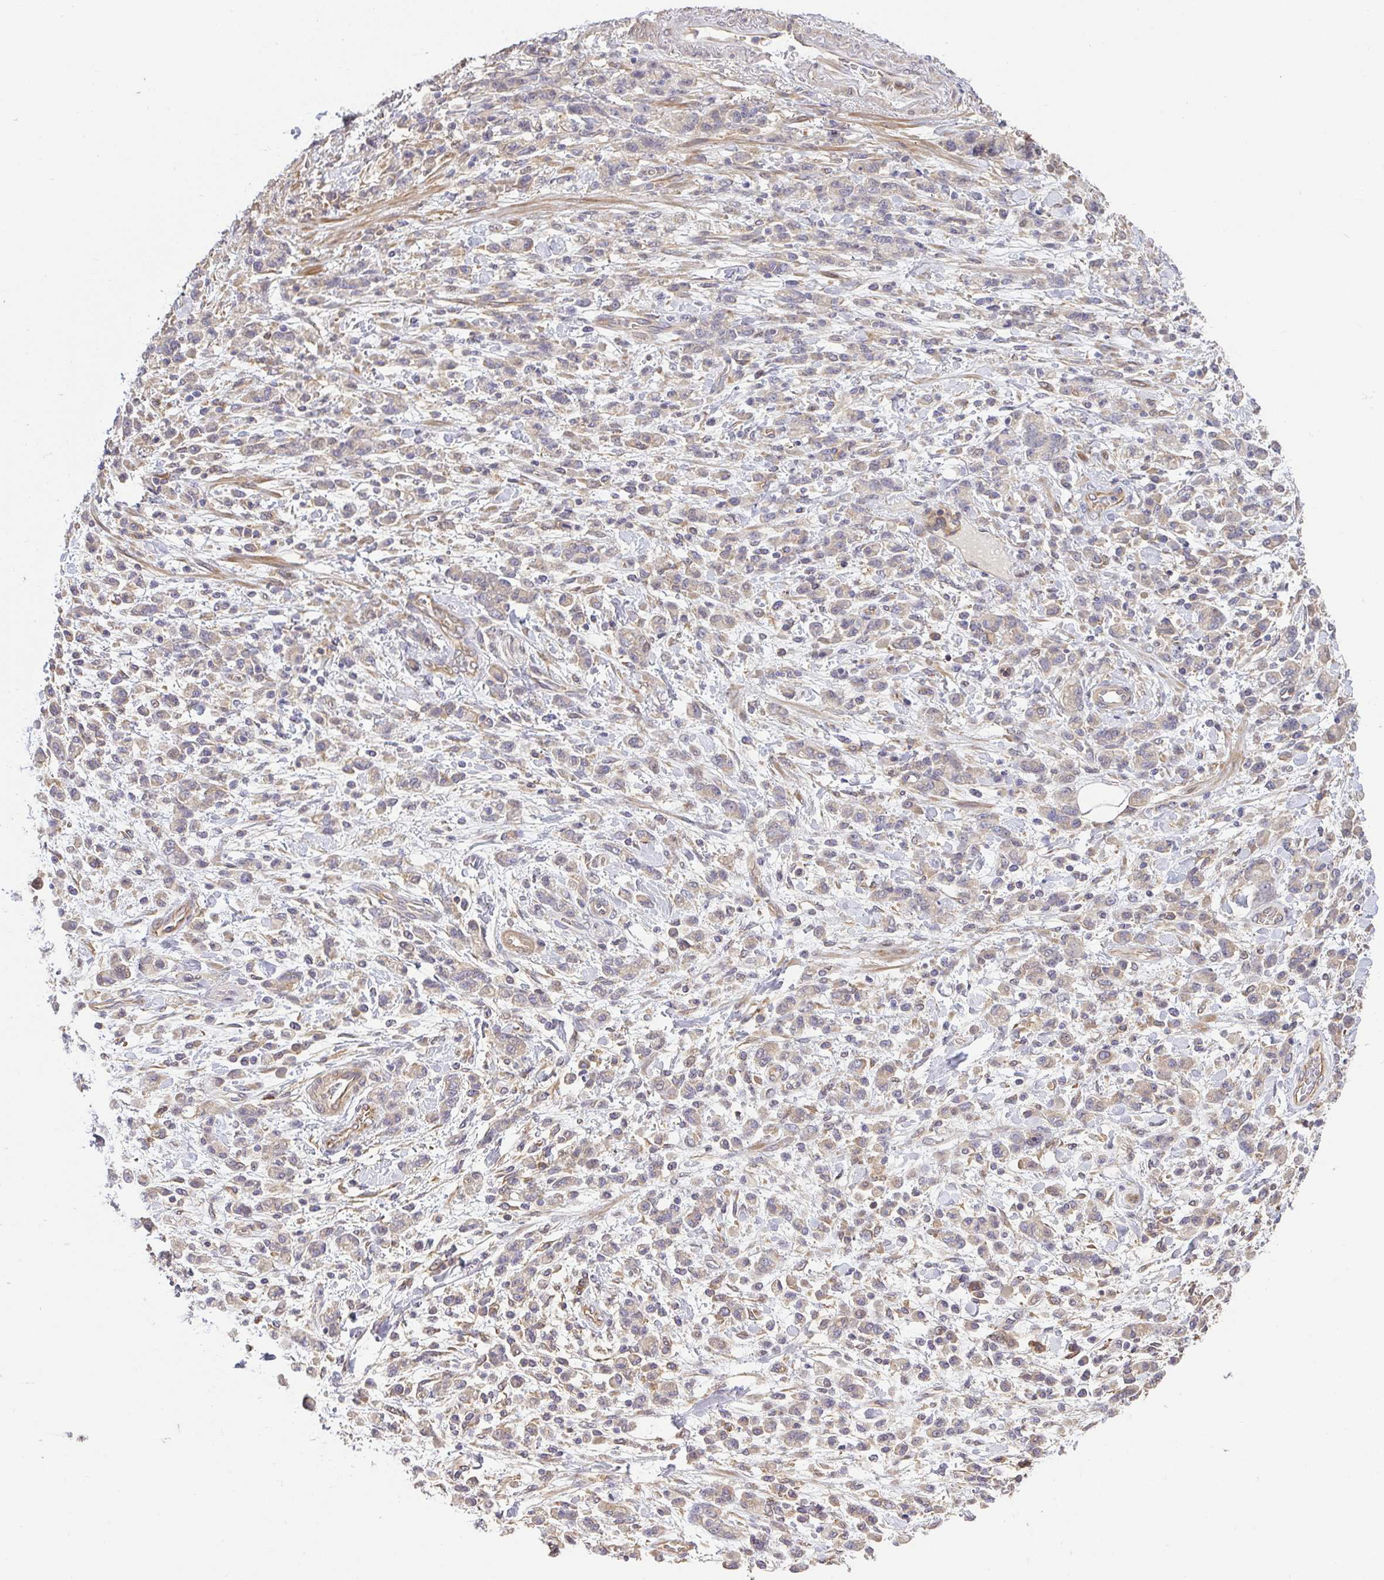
{"staining": {"intensity": "weak", "quantity": "25%-75%", "location": "cytoplasmic/membranous"}, "tissue": "stomach cancer", "cell_type": "Tumor cells", "image_type": "cancer", "snomed": [{"axis": "morphology", "description": "Adenocarcinoma, NOS"}, {"axis": "topography", "description": "Stomach"}], "caption": "Weak cytoplasmic/membranous positivity for a protein is present in about 25%-75% of tumor cells of stomach cancer using immunohistochemistry (IHC).", "gene": "EEF1AKMT1", "patient": {"sex": "male", "age": 77}}